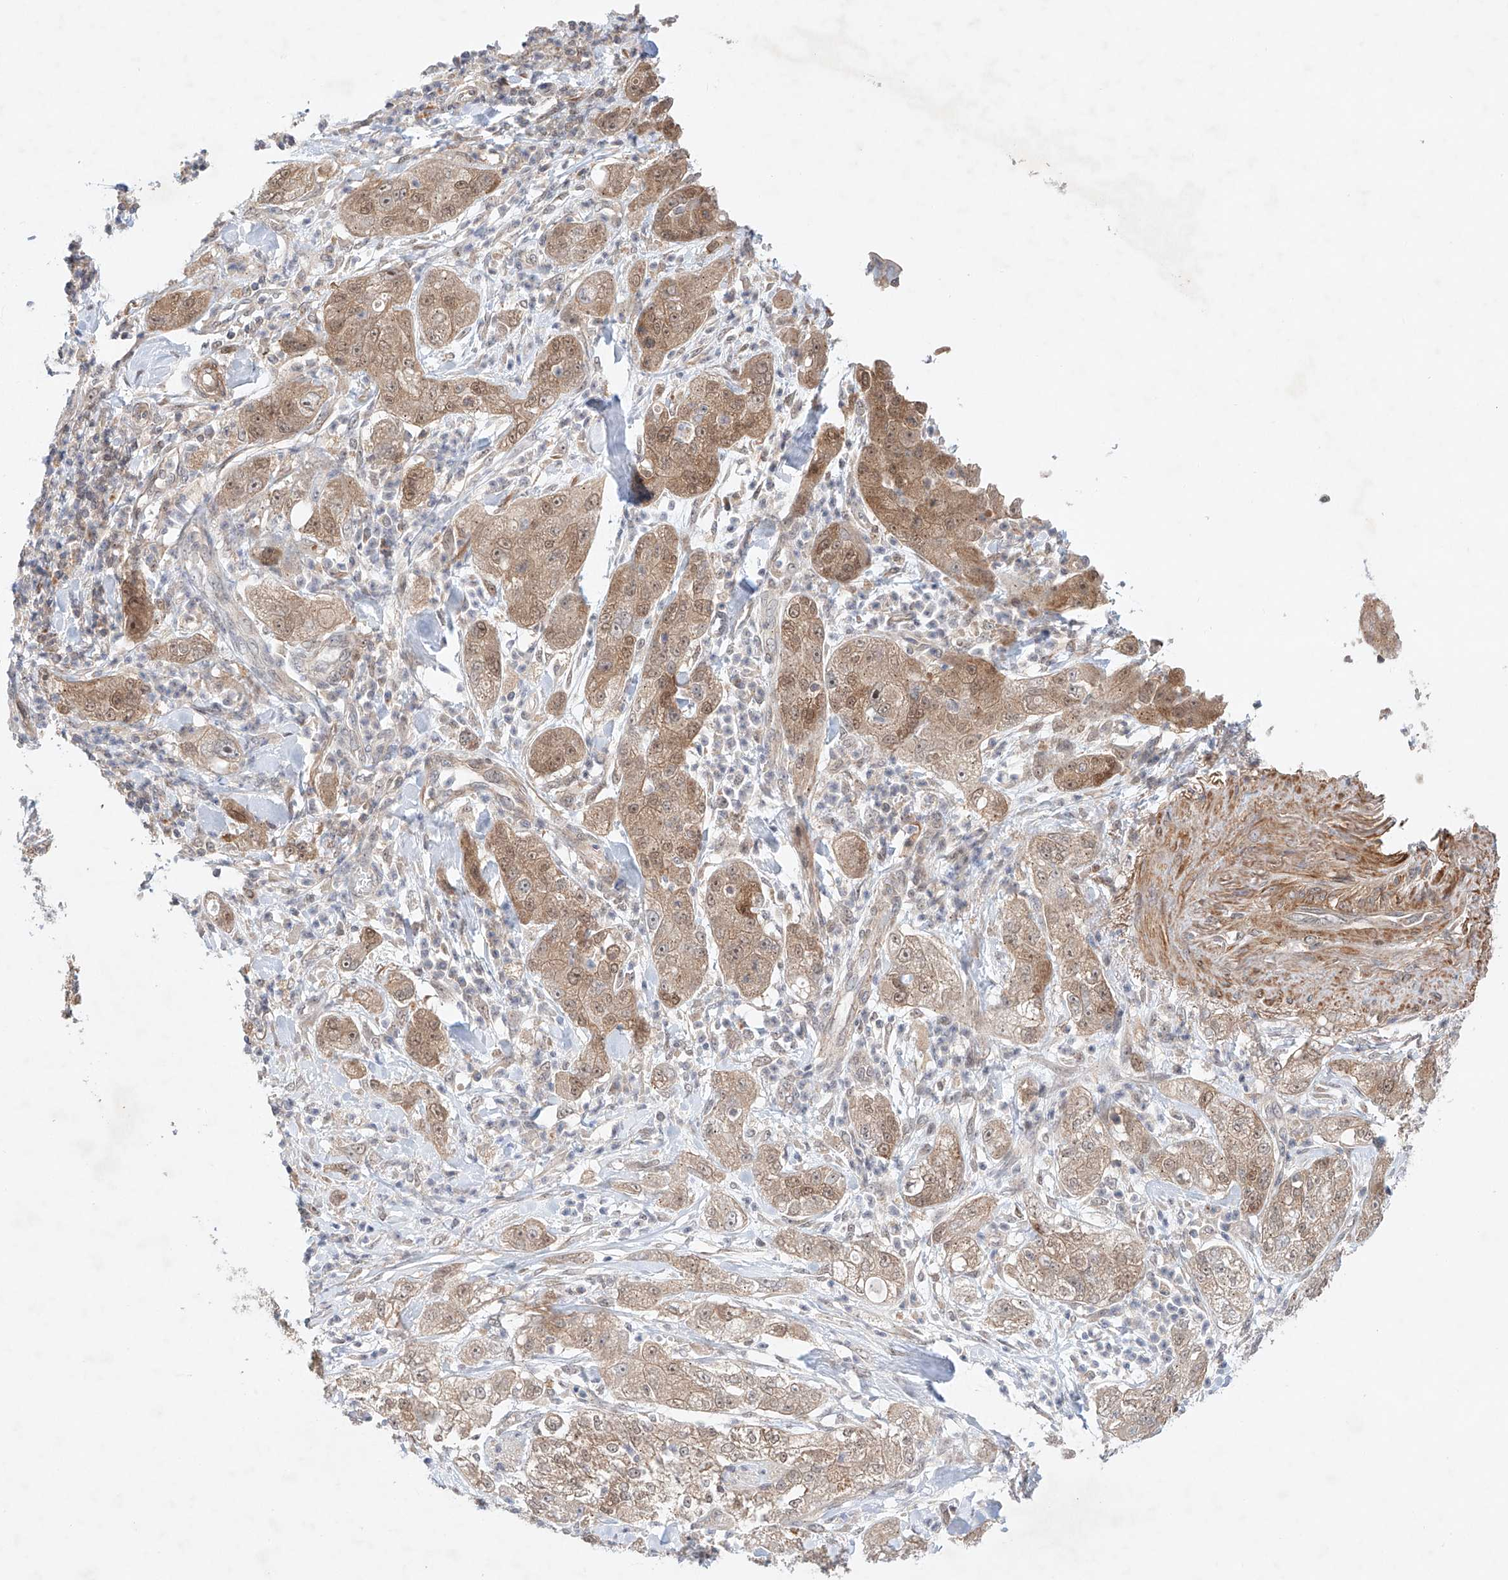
{"staining": {"intensity": "moderate", "quantity": ">75%", "location": "cytoplasmic/membranous"}, "tissue": "pancreatic cancer", "cell_type": "Tumor cells", "image_type": "cancer", "snomed": [{"axis": "morphology", "description": "Adenocarcinoma, NOS"}, {"axis": "topography", "description": "Pancreas"}], "caption": "Protein expression analysis of human pancreatic cancer reveals moderate cytoplasmic/membranous staining in about >75% of tumor cells.", "gene": "TSR2", "patient": {"sex": "female", "age": 78}}